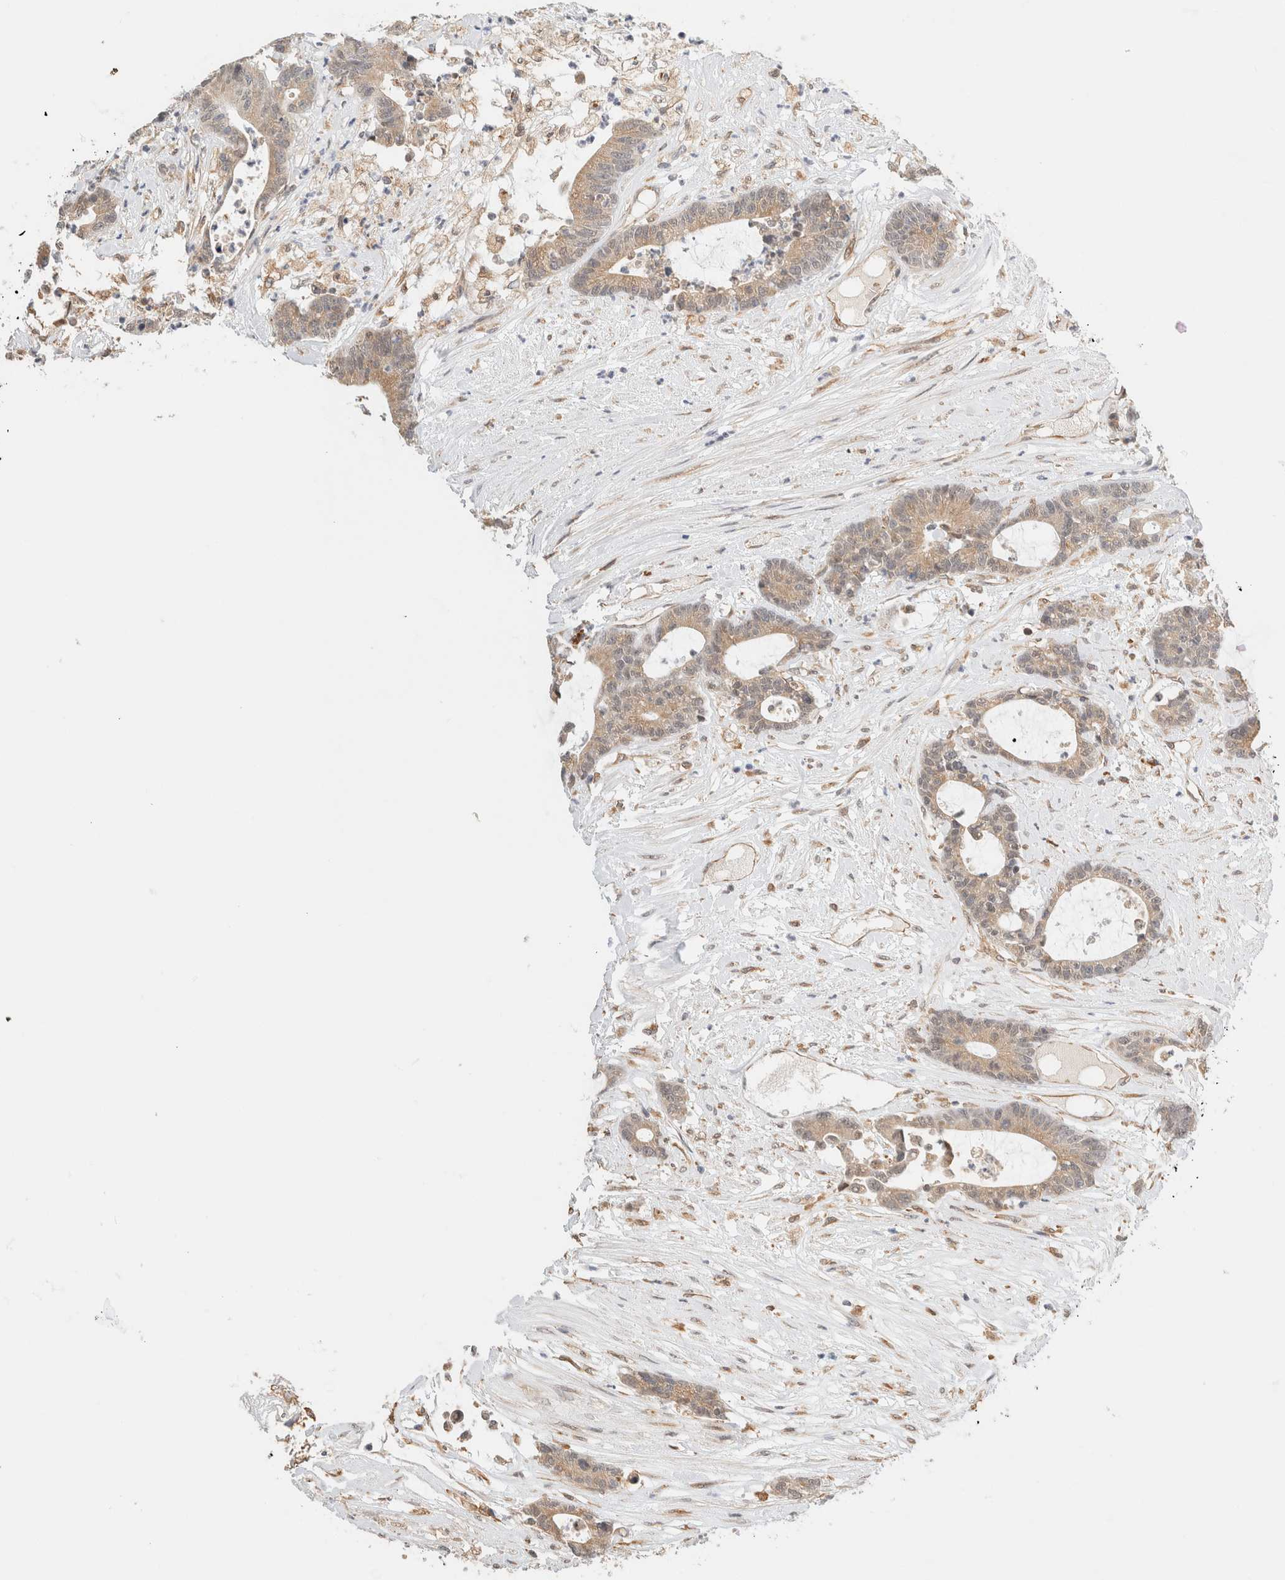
{"staining": {"intensity": "weak", "quantity": ">75%", "location": "cytoplasmic/membranous"}, "tissue": "colorectal cancer", "cell_type": "Tumor cells", "image_type": "cancer", "snomed": [{"axis": "morphology", "description": "Adenocarcinoma, NOS"}, {"axis": "topography", "description": "Colon"}], "caption": "Colorectal adenocarcinoma stained with DAB (3,3'-diaminobenzidine) IHC exhibits low levels of weak cytoplasmic/membranous expression in approximately >75% of tumor cells. (DAB IHC, brown staining for protein, blue staining for nuclei).", "gene": "SYVN1", "patient": {"sex": "female", "age": 84}}